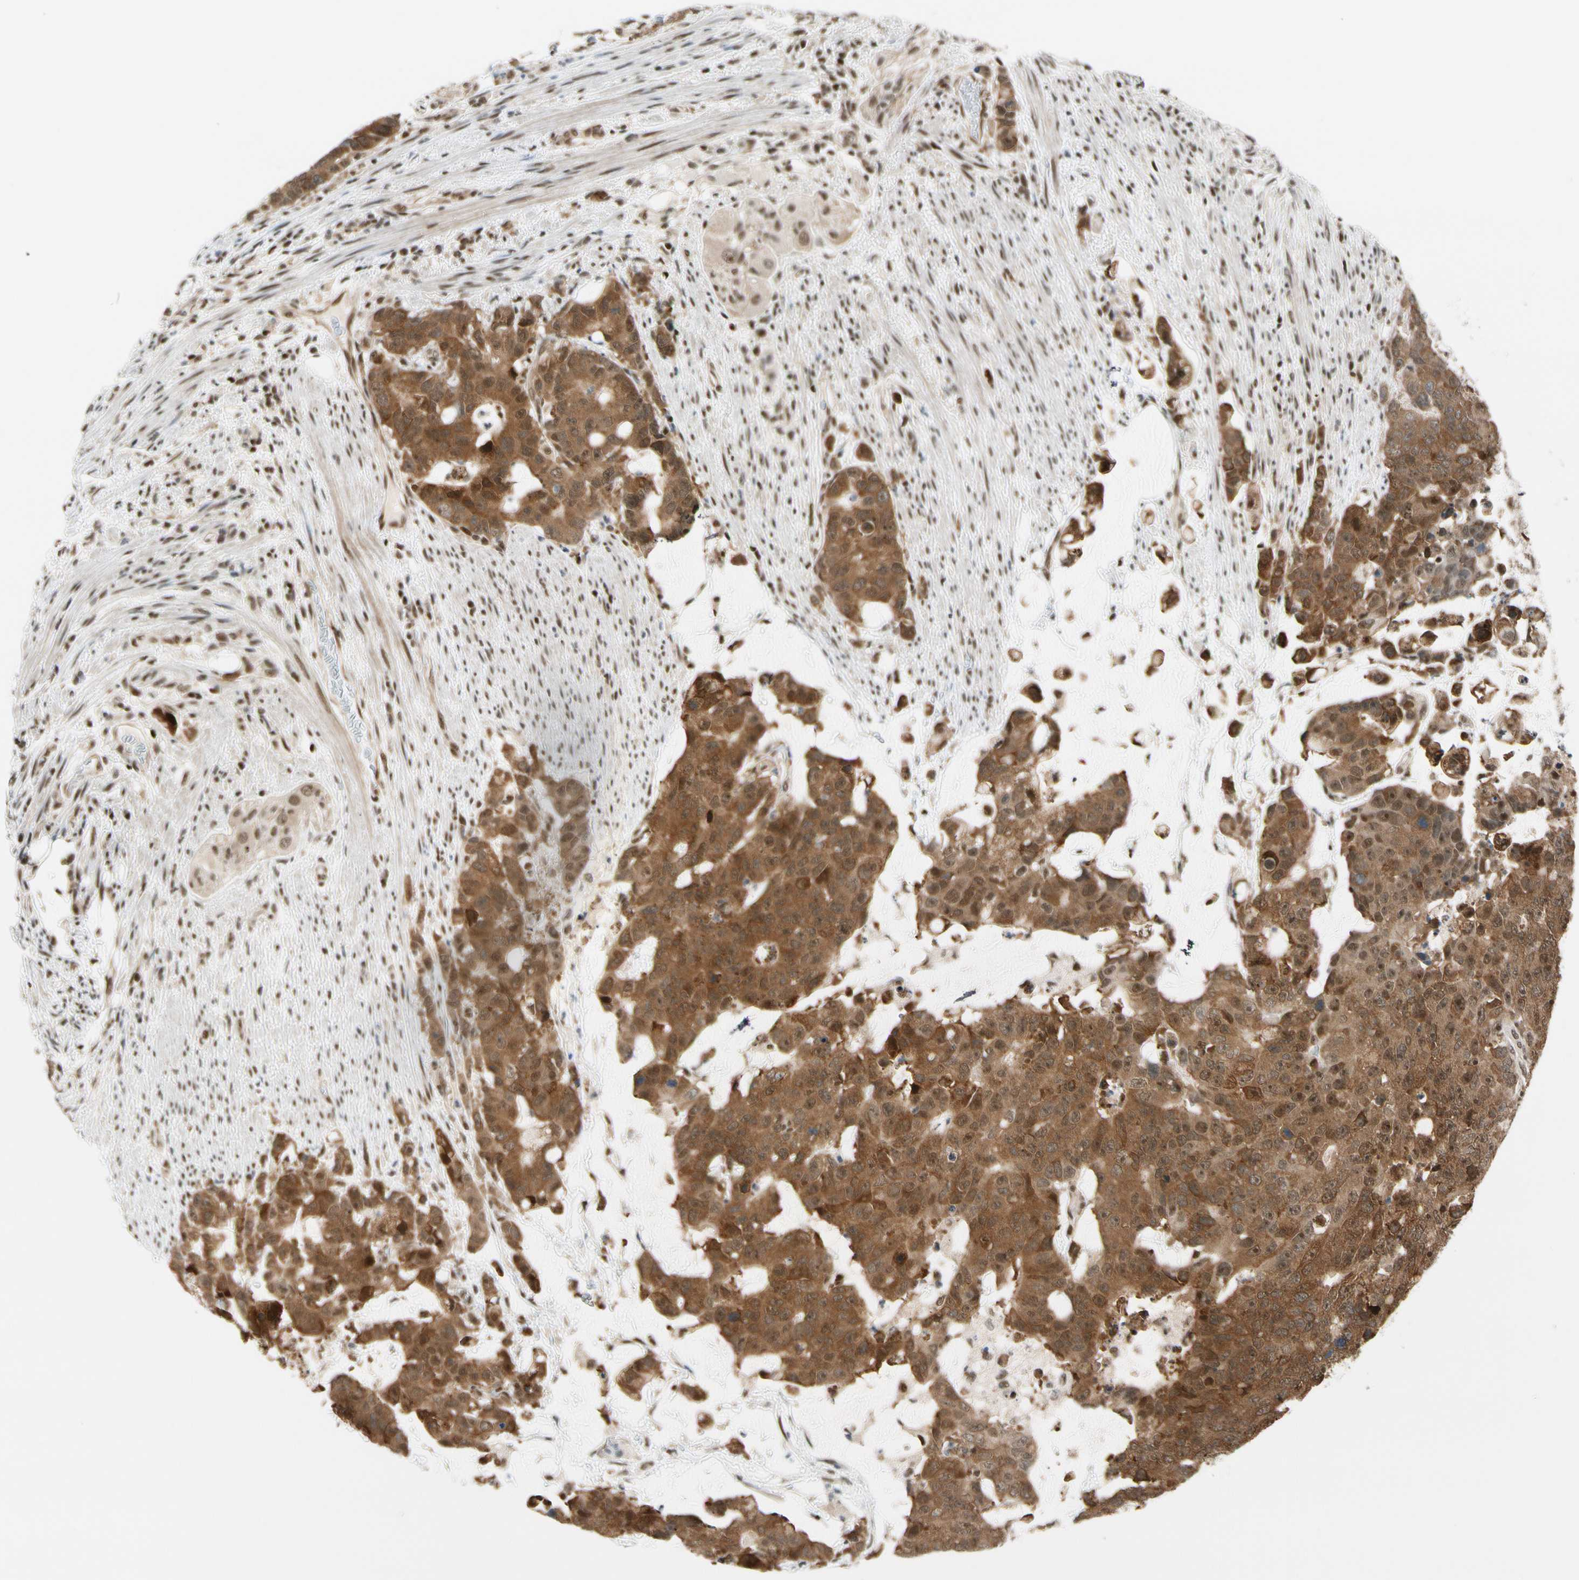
{"staining": {"intensity": "moderate", "quantity": ">75%", "location": "cytoplasmic/membranous,nuclear"}, "tissue": "colorectal cancer", "cell_type": "Tumor cells", "image_type": "cancer", "snomed": [{"axis": "morphology", "description": "Adenocarcinoma, NOS"}, {"axis": "topography", "description": "Colon"}], "caption": "Immunohistochemistry (IHC) histopathology image of human colorectal cancer stained for a protein (brown), which demonstrates medium levels of moderate cytoplasmic/membranous and nuclear staining in about >75% of tumor cells.", "gene": "DAXX", "patient": {"sex": "female", "age": 86}}